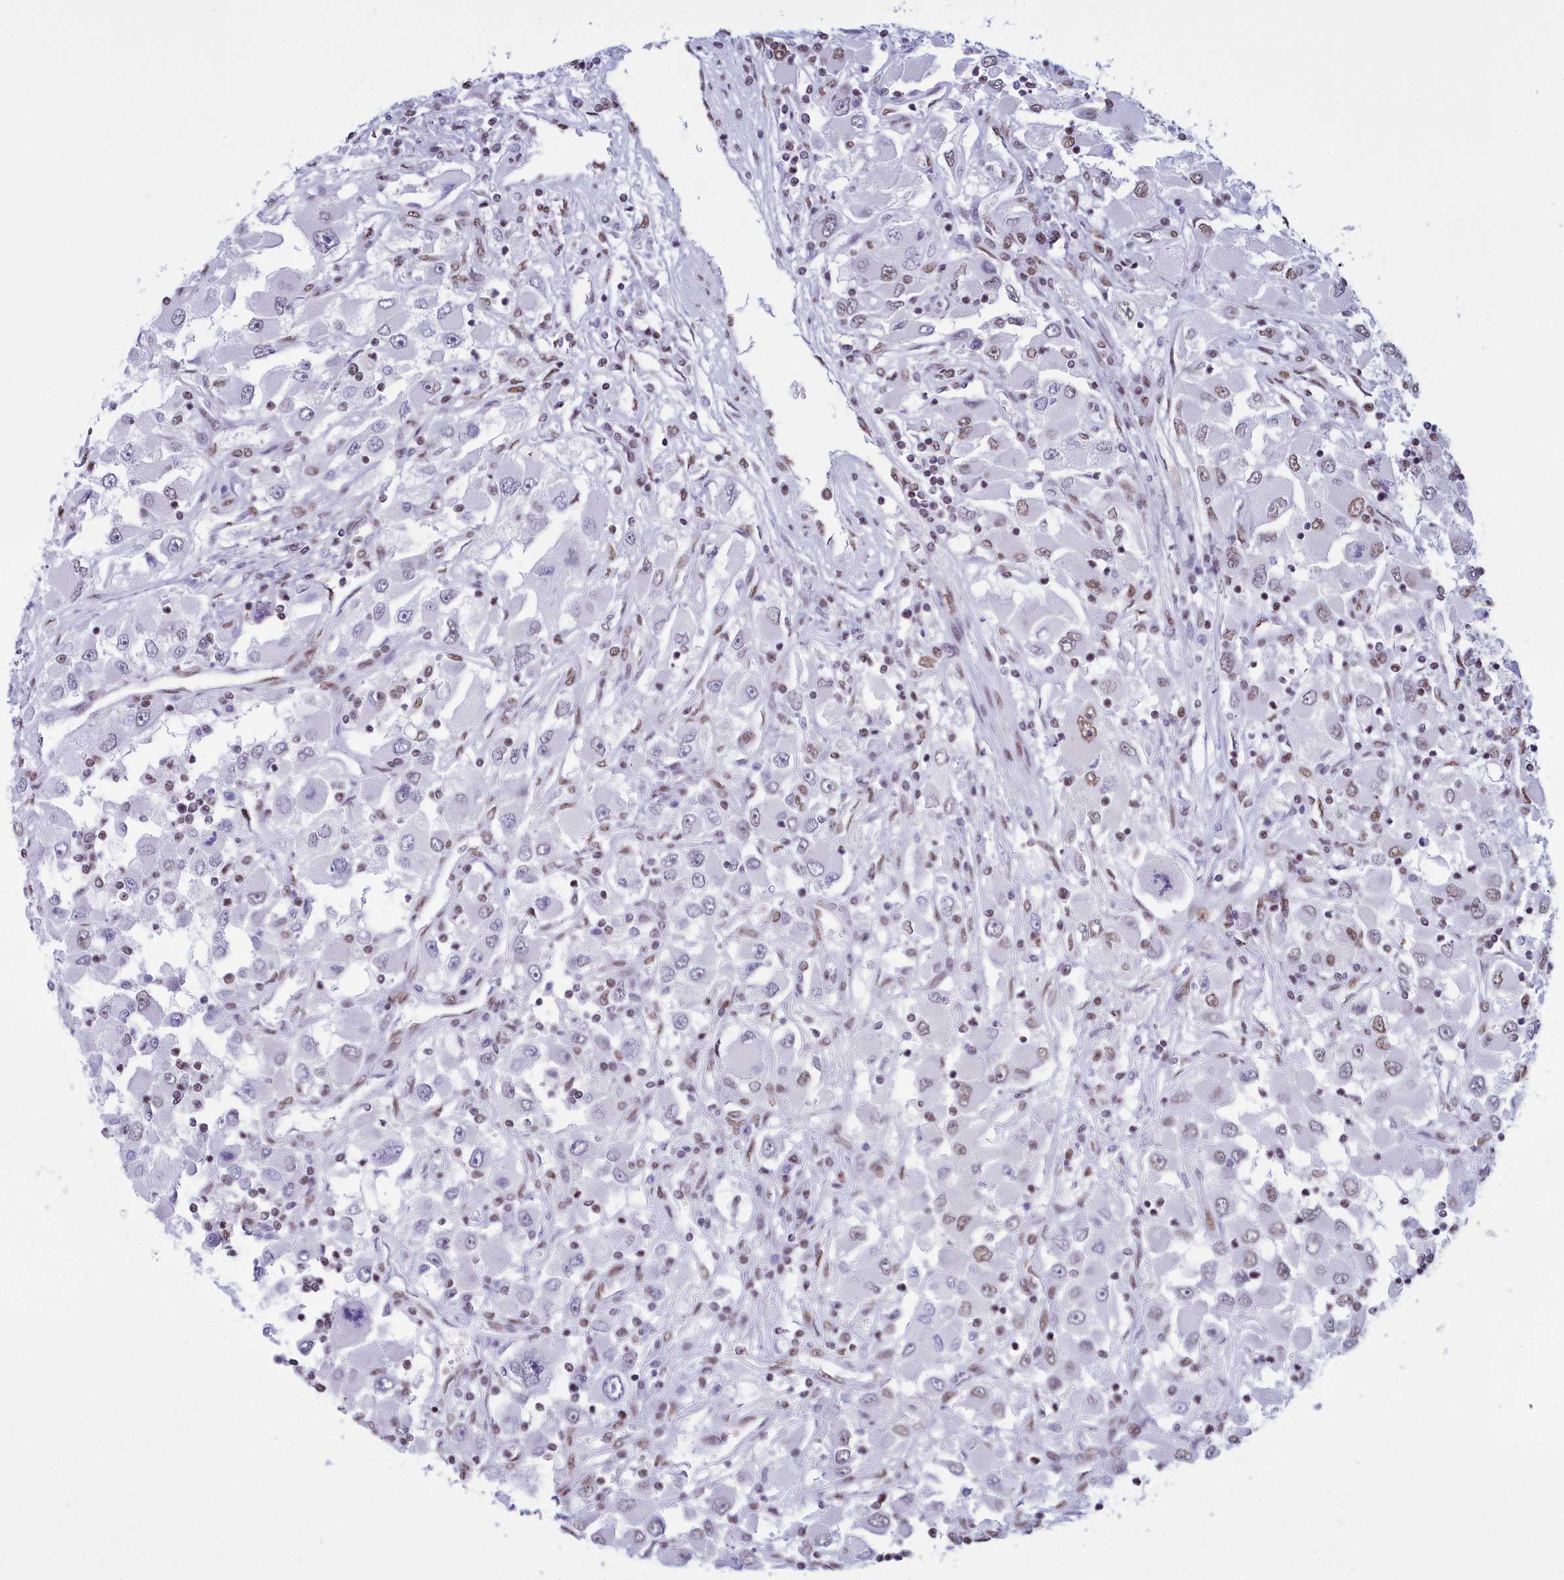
{"staining": {"intensity": "negative", "quantity": "none", "location": "none"}, "tissue": "renal cancer", "cell_type": "Tumor cells", "image_type": "cancer", "snomed": [{"axis": "morphology", "description": "Adenocarcinoma, NOS"}, {"axis": "topography", "description": "Kidney"}], "caption": "Tumor cells are negative for protein expression in human renal cancer (adenocarcinoma).", "gene": "CDC26", "patient": {"sex": "female", "age": 52}}